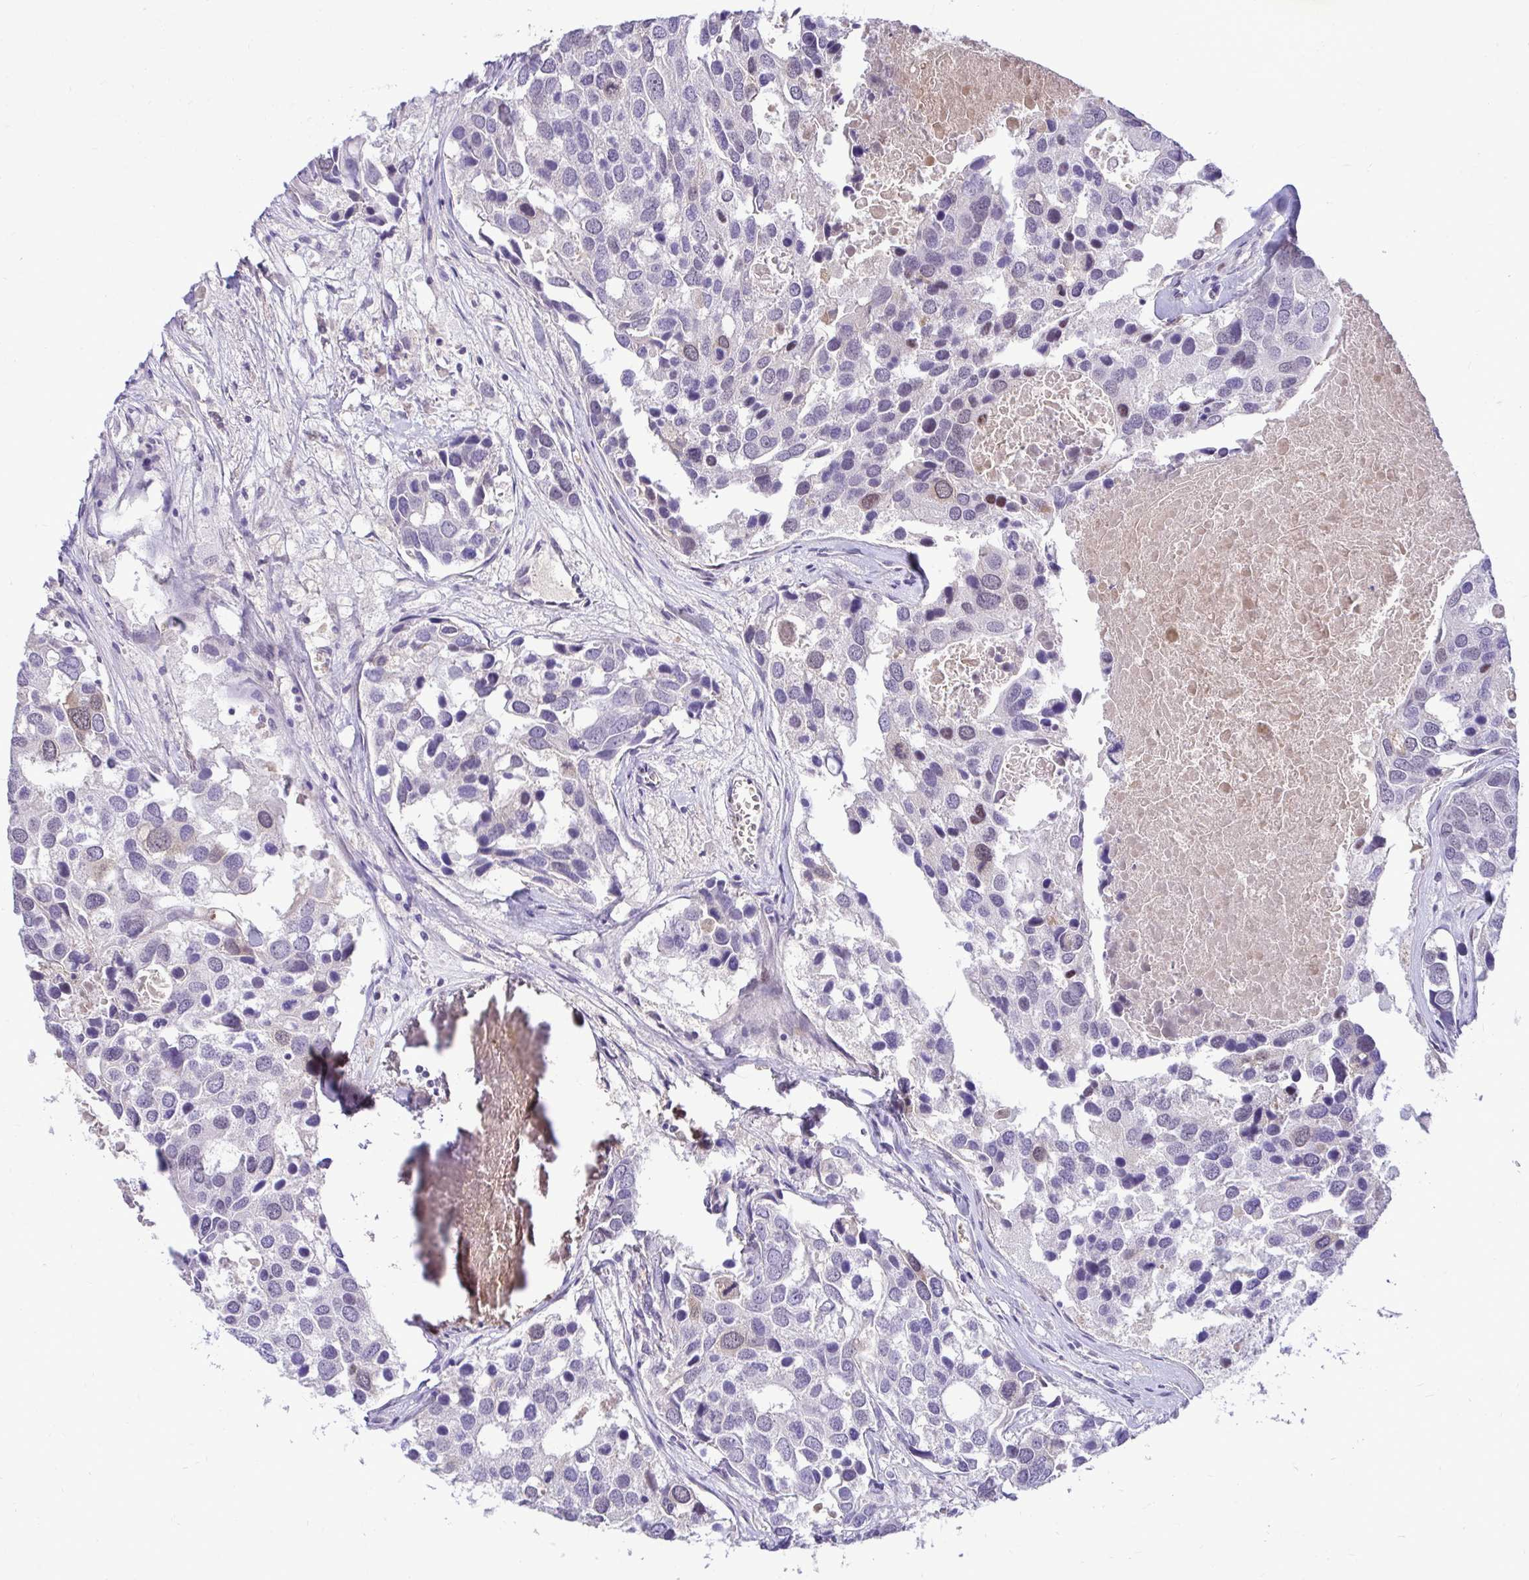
{"staining": {"intensity": "weak", "quantity": "<25%", "location": "nuclear"}, "tissue": "breast cancer", "cell_type": "Tumor cells", "image_type": "cancer", "snomed": [{"axis": "morphology", "description": "Duct carcinoma"}, {"axis": "topography", "description": "Breast"}], "caption": "Tumor cells show no significant expression in breast cancer (invasive ductal carcinoma).", "gene": "CDC20", "patient": {"sex": "female", "age": 83}}